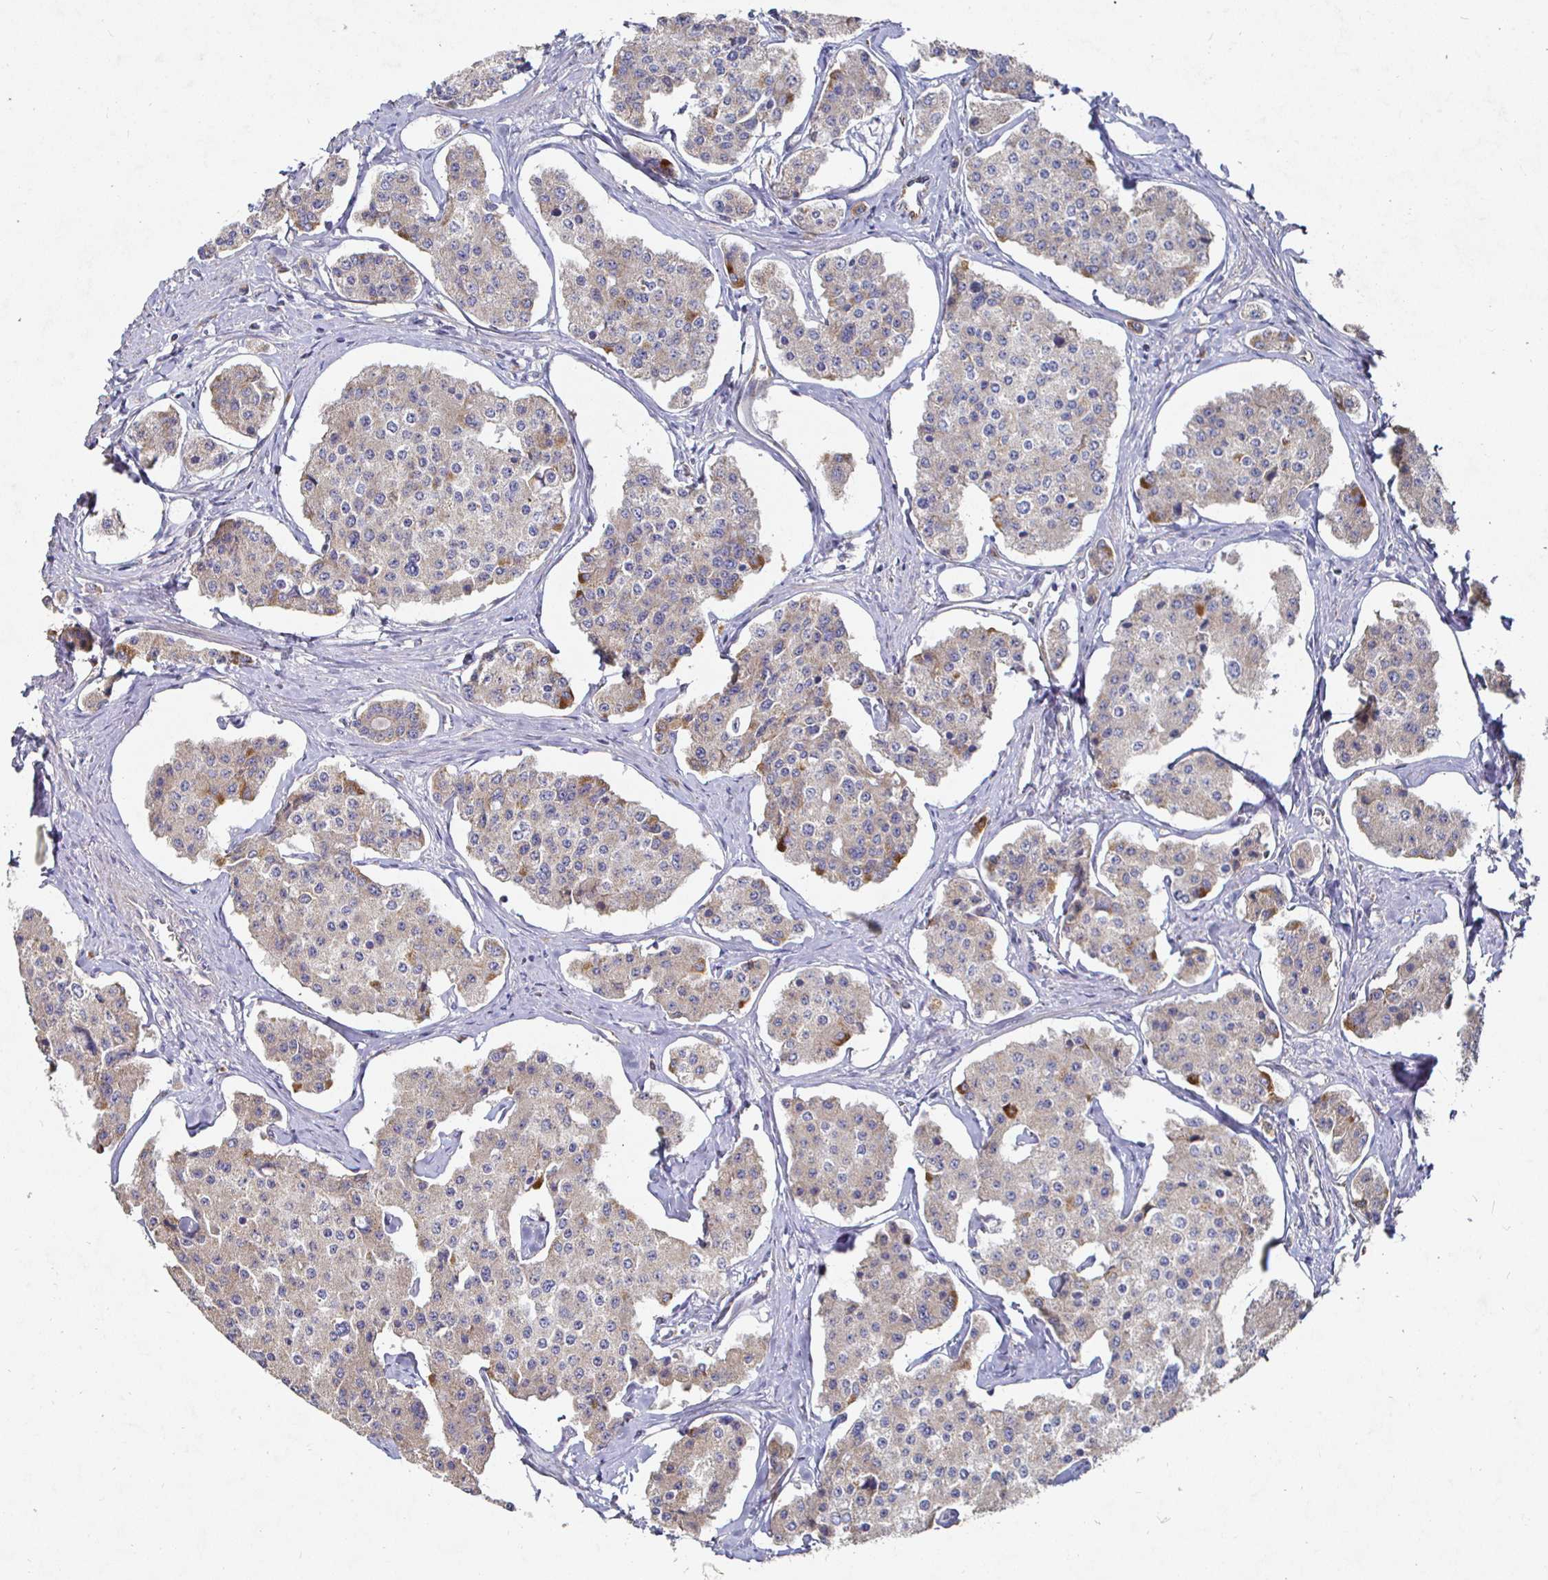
{"staining": {"intensity": "weak", "quantity": ">75%", "location": "cytoplasmic/membranous"}, "tissue": "carcinoid", "cell_type": "Tumor cells", "image_type": "cancer", "snomed": [{"axis": "morphology", "description": "Carcinoid, malignant, NOS"}, {"axis": "topography", "description": "Small intestine"}], "caption": "Immunohistochemical staining of human malignant carcinoid displays low levels of weak cytoplasmic/membranous staining in about >75% of tumor cells.", "gene": "NRSN1", "patient": {"sex": "female", "age": 65}}